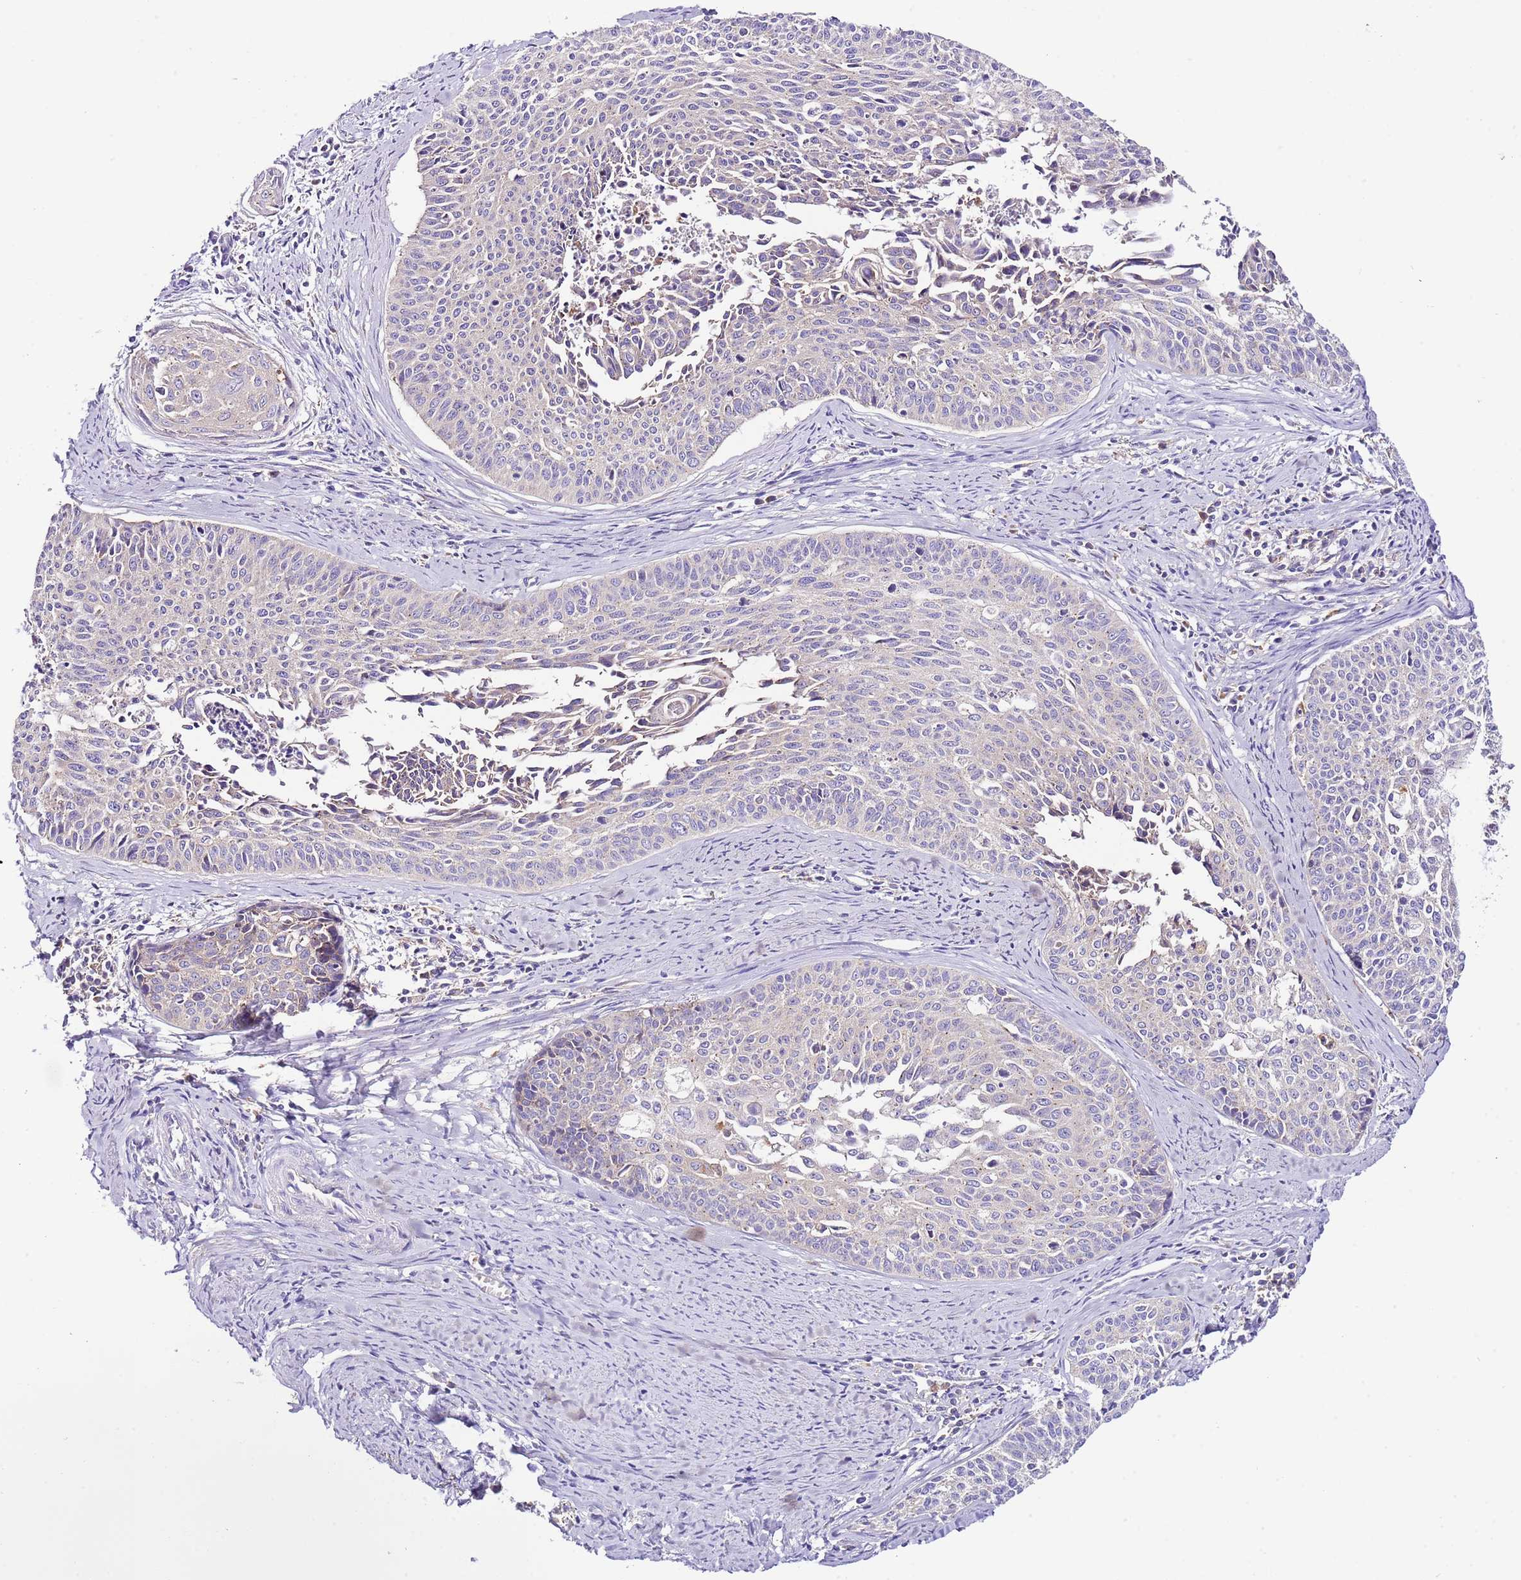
{"staining": {"intensity": "negative", "quantity": "none", "location": "none"}, "tissue": "cervical cancer", "cell_type": "Tumor cells", "image_type": "cancer", "snomed": [{"axis": "morphology", "description": "Squamous cell carcinoma, NOS"}, {"axis": "topography", "description": "Cervix"}], "caption": "The photomicrograph shows no significant positivity in tumor cells of cervical squamous cell carcinoma. The staining is performed using DAB brown chromogen with nuclei counter-stained in using hematoxylin.", "gene": "RPS10", "patient": {"sex": "female", "age": 55}}